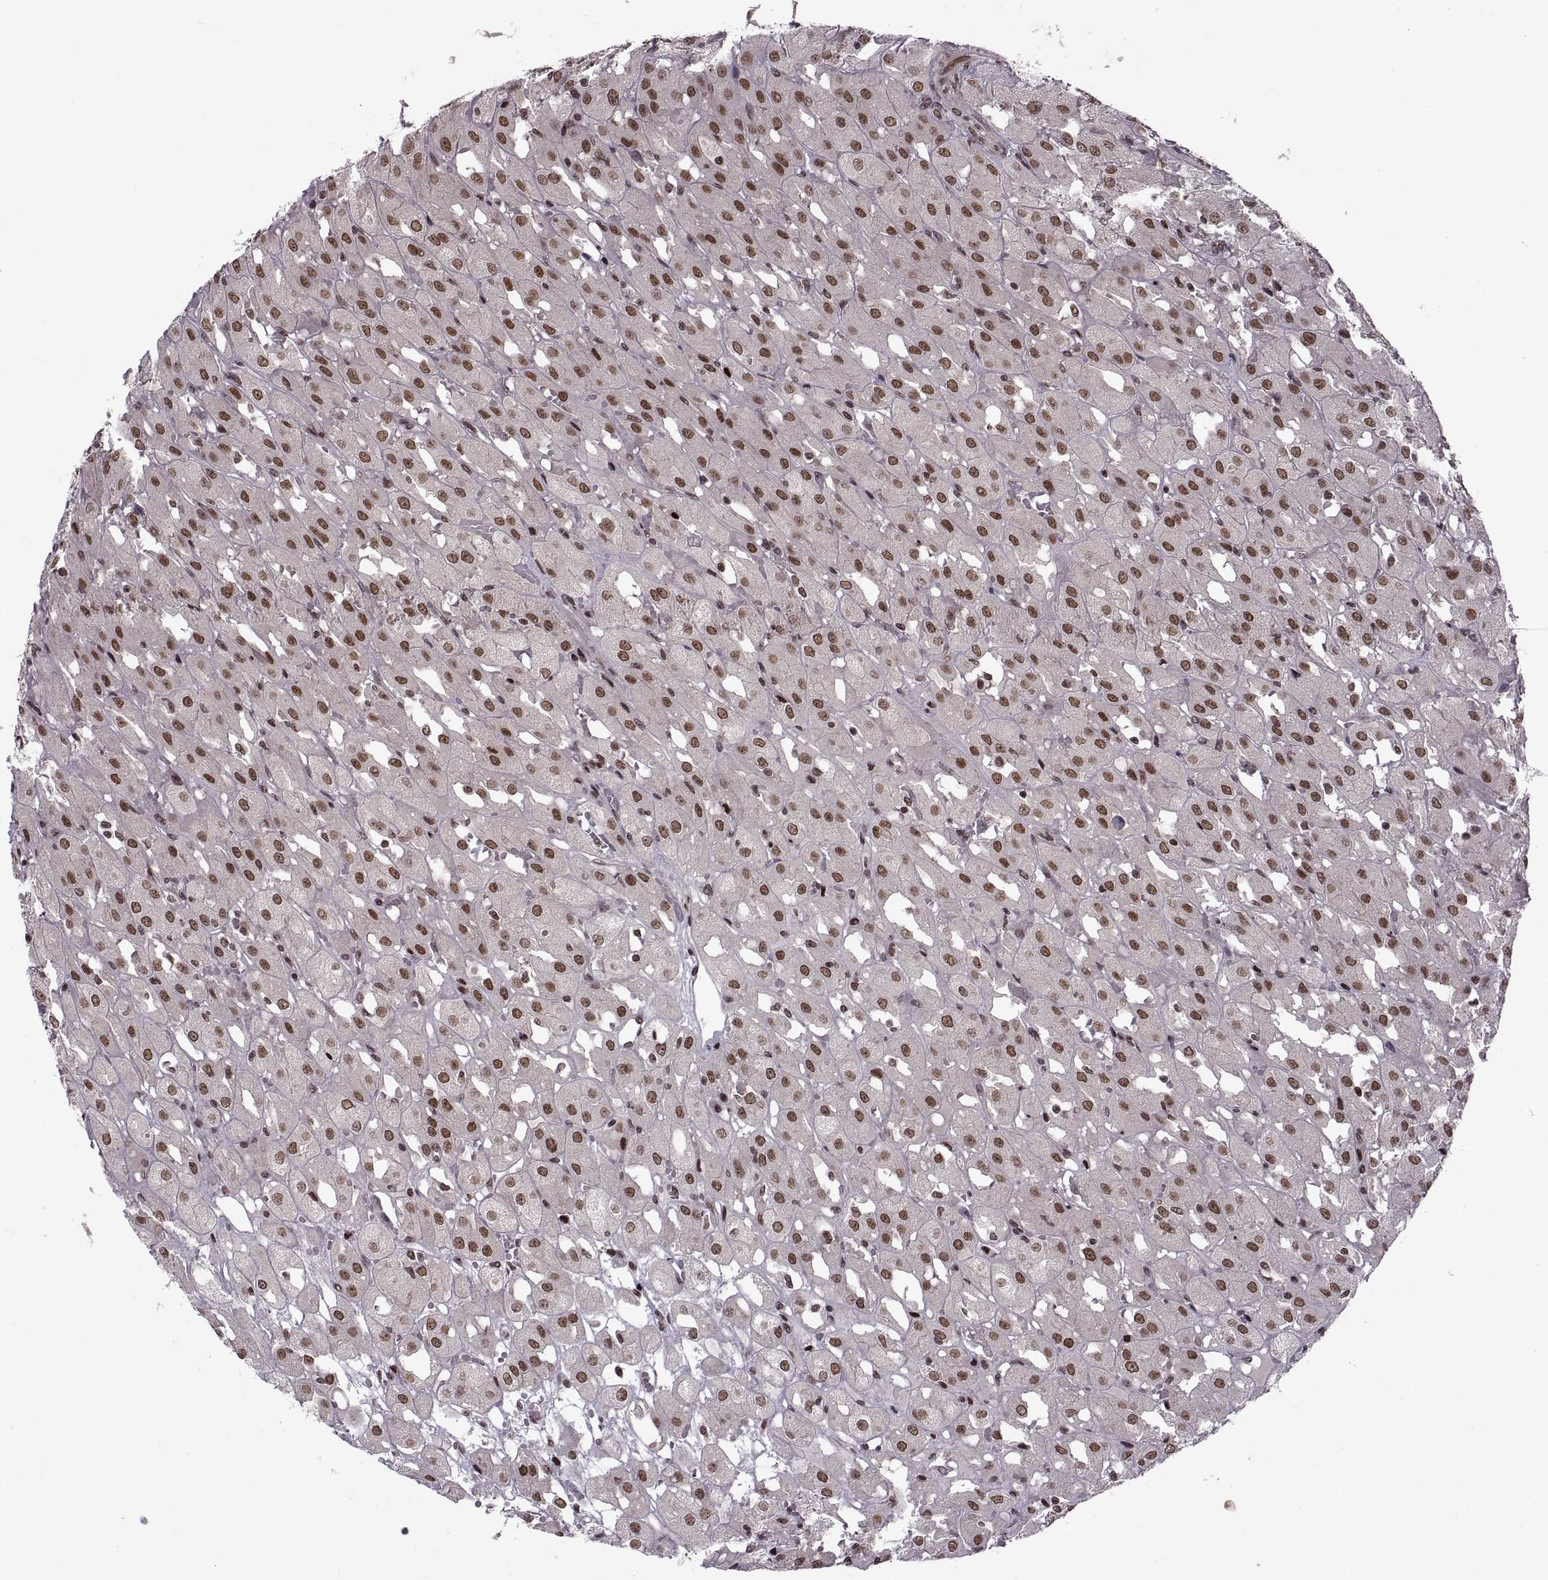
{"staining": {"intensity": "strong", "quantity": ">75%", "location": "nuclear"}, "tissue": "renal cancer", "cell_type": "Tumor cells", "image_type": "cancer", "snomed": [{"axis": "morphology", "description": "Adenocarcinoma, NOS"}, {"axis": "topography", "description": "Kidney"}], "caption": "Human renal adenocarcinoma stained with a protein marker reveals strong staining in tumor cells.", "gene": "MT1E", "patient": {"sex": "male", "age": 72}}